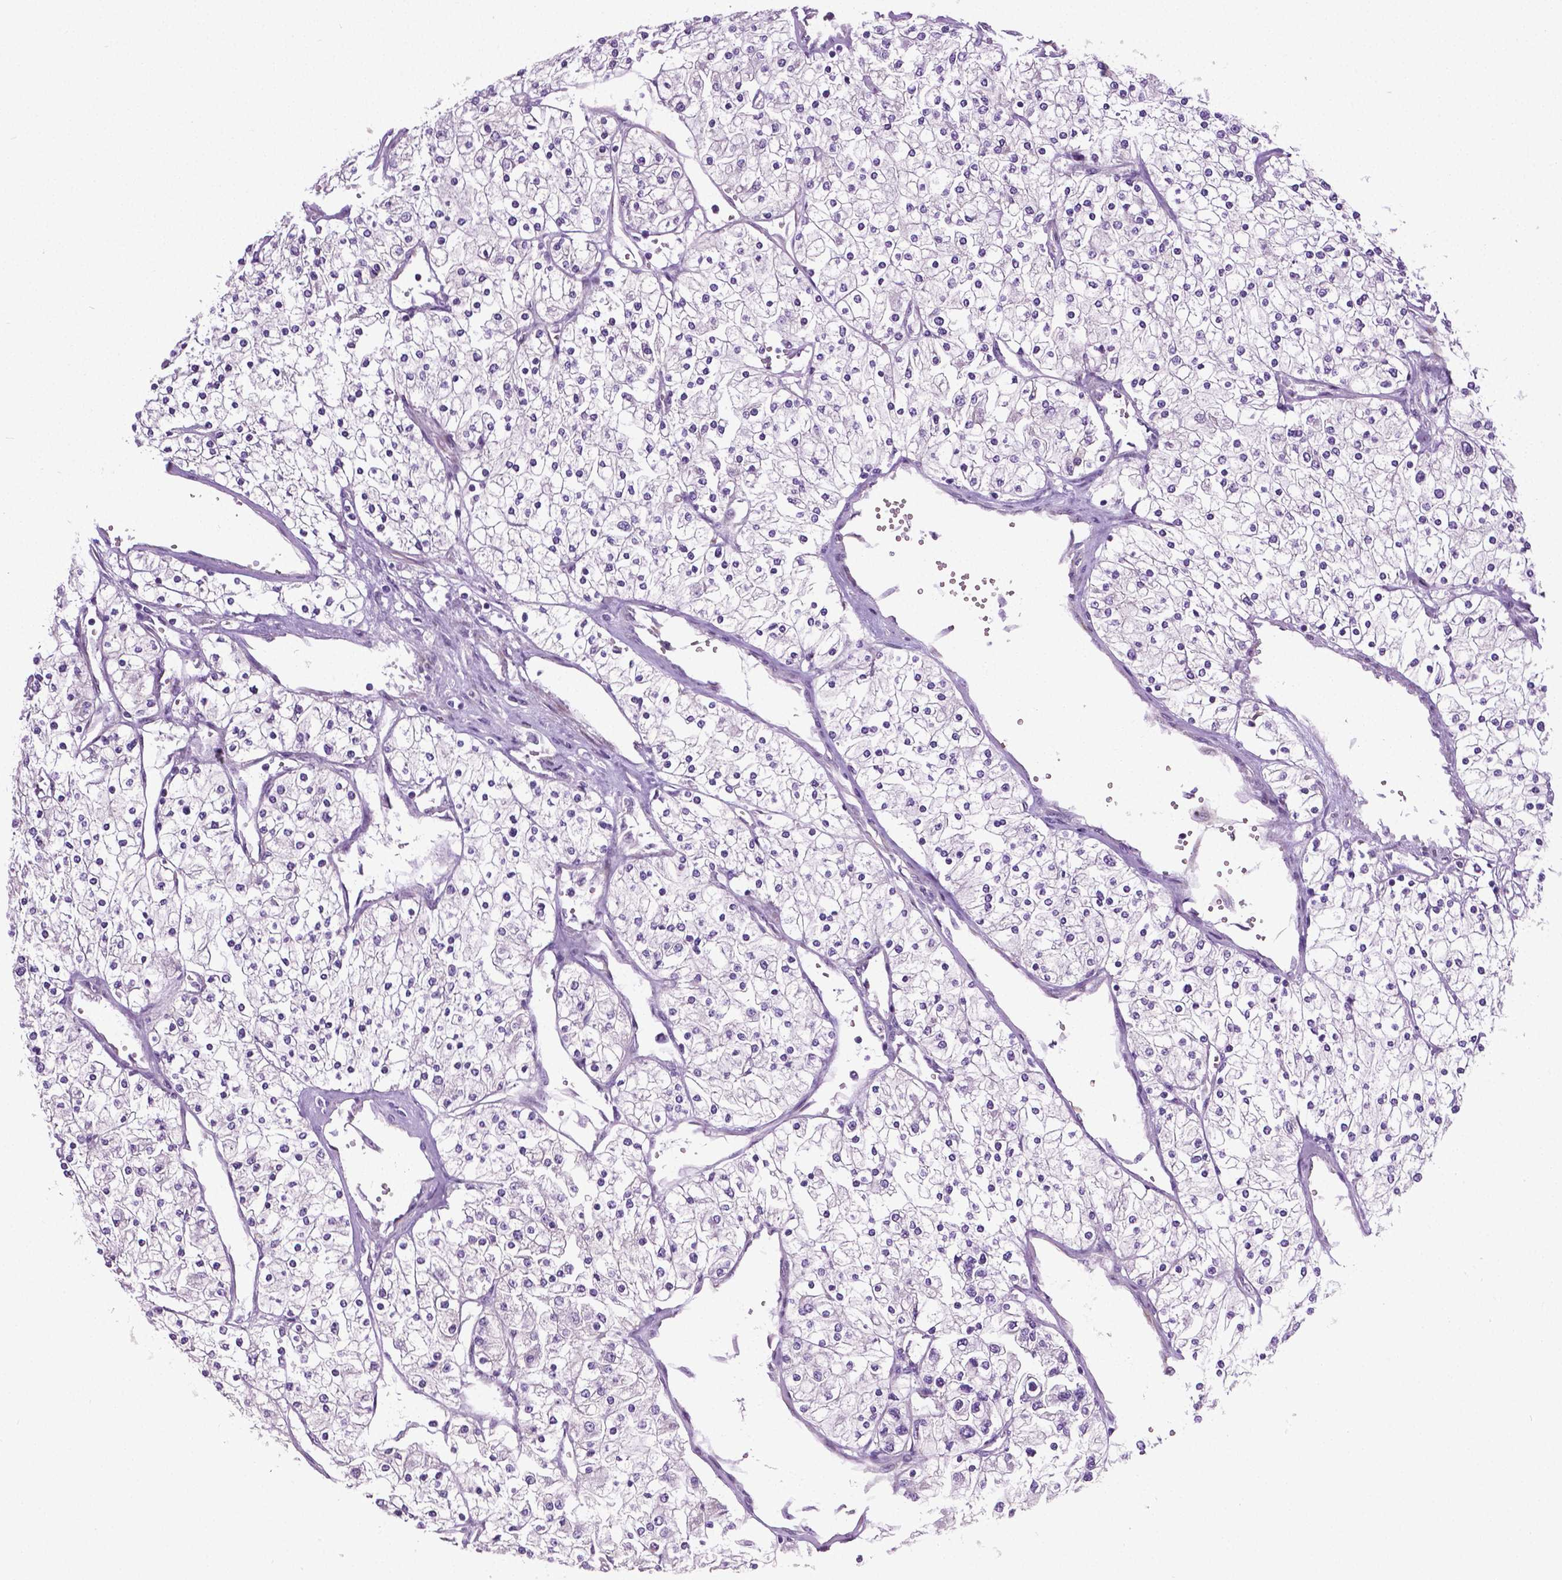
{"staining": {"intensity": "negative", "quantity": "none", "location": "none"}, "tissue": "renal cancer", "cell_type": "Tumor cells", "image_type": "cancer", "snomed": [{"axis": "morphology", "description": "Adenocarcinoma, NOS"}, {"axis": "topography", "description": "Kidney"}], "caption": "Immunohistochemistry of renal cancer (adenocarcinoma) reveals no expression in tumor cells. The staining was performed using DAB (3,3'-diaminobenzidine) to visualize the protein expression in brown, while the nuclei were stained in blue with hematoxylin (Magnification: 20x).", "gene": "PTGER3", "patient": {"sex": "male", "age": 80}}